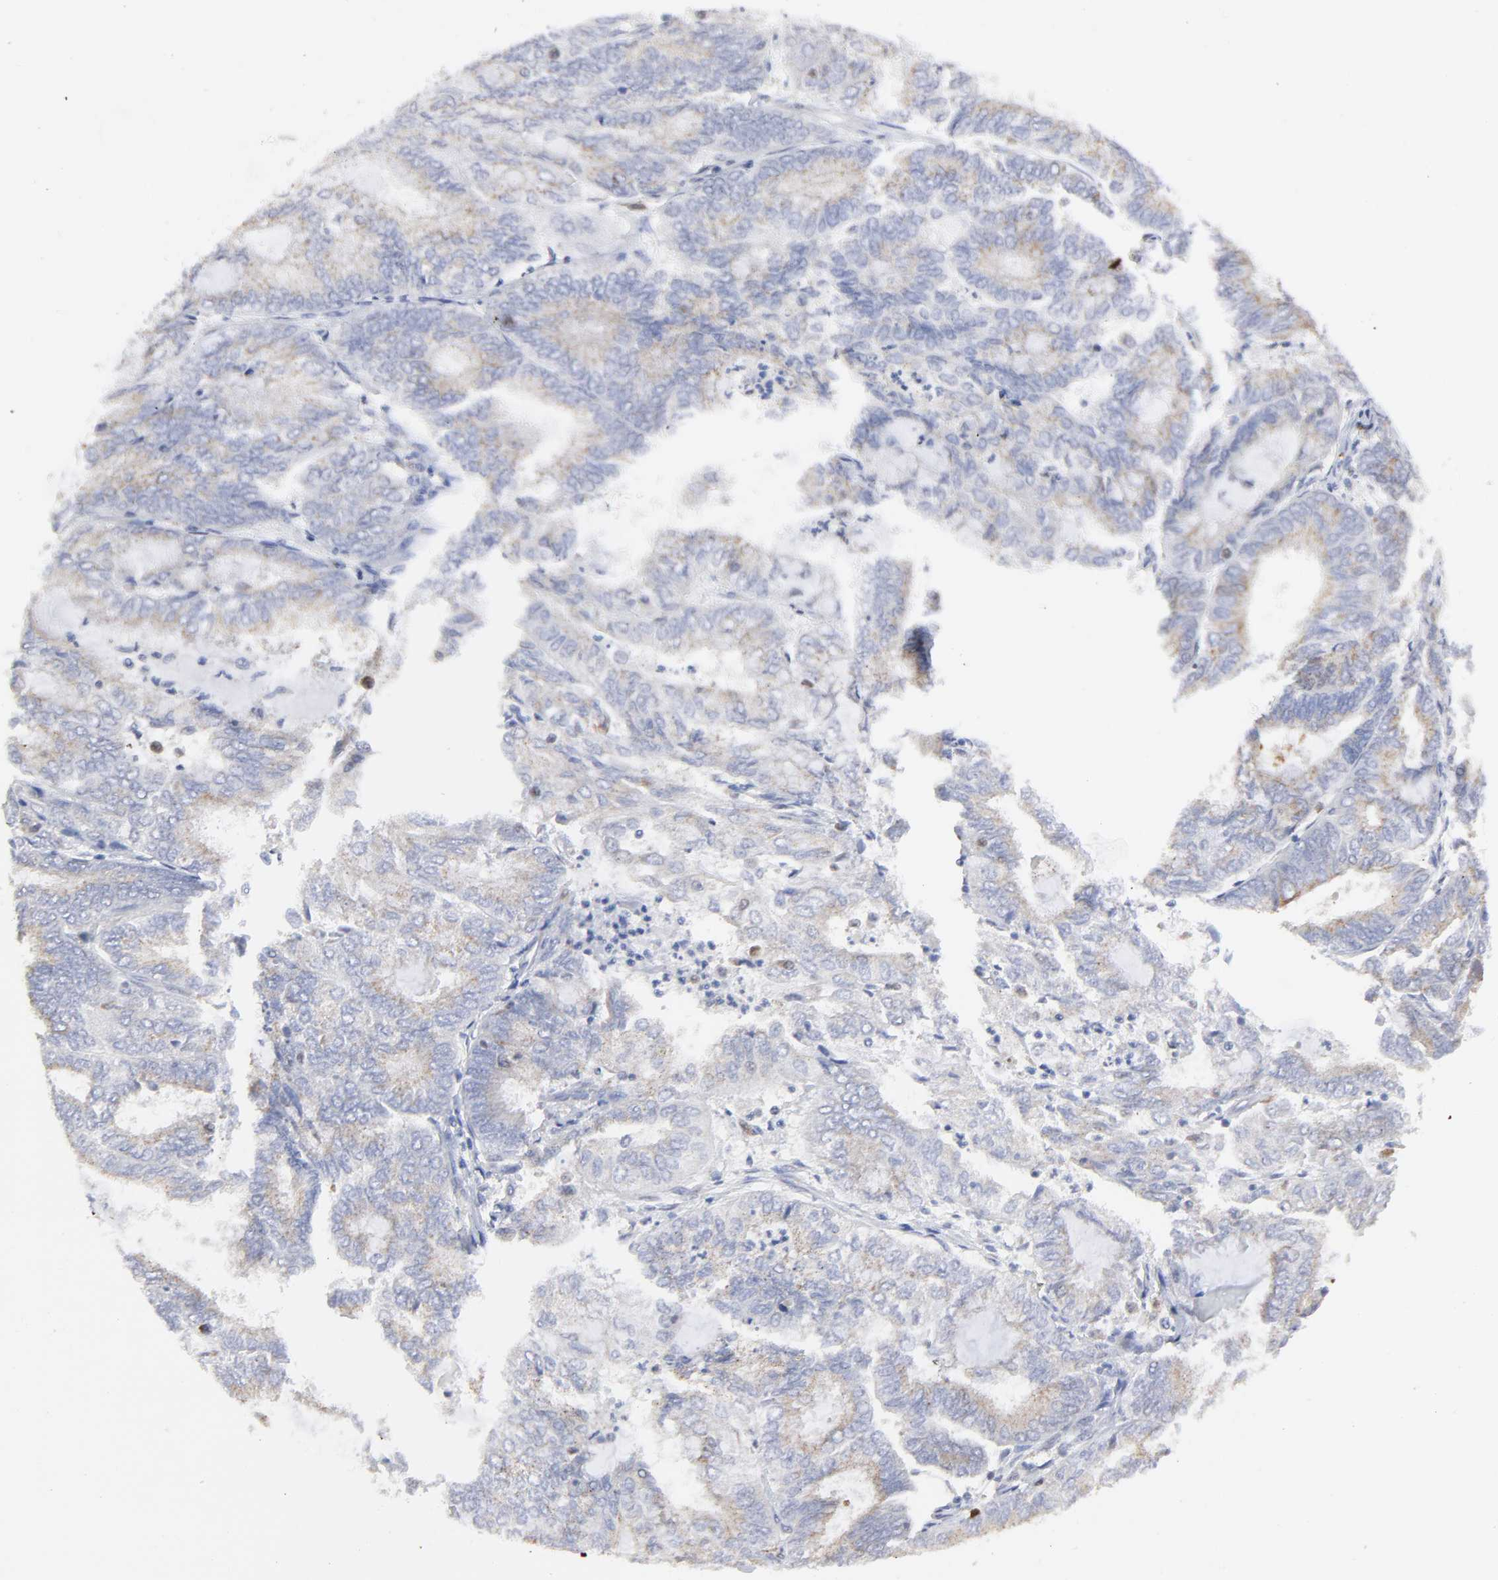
{"staining": {"intensity": "weak", "quantity": "25%-75%", "location": "cytoplasmic/membranous"}, "tissue": "endometrial cancer", "cell_type": "Tumor cells", "image_type": "cancer", "snomed": [{"axis": "morphology", "description": "Adenocarcinoma, NOS"}, {"axis": "topography", "description": "Endometrium"}], "caption": "A high-resolution photomicrograph shows IHC staining of endometrial cancer, which reveals weak cytoplasmic/membranous positivity in about 25%-75% of tumor cells. Ihc stains the protein in brown and the nuclei are stained blue.", "gene": "NCAPH", "patient": {"sex": "female", "age": 59}}